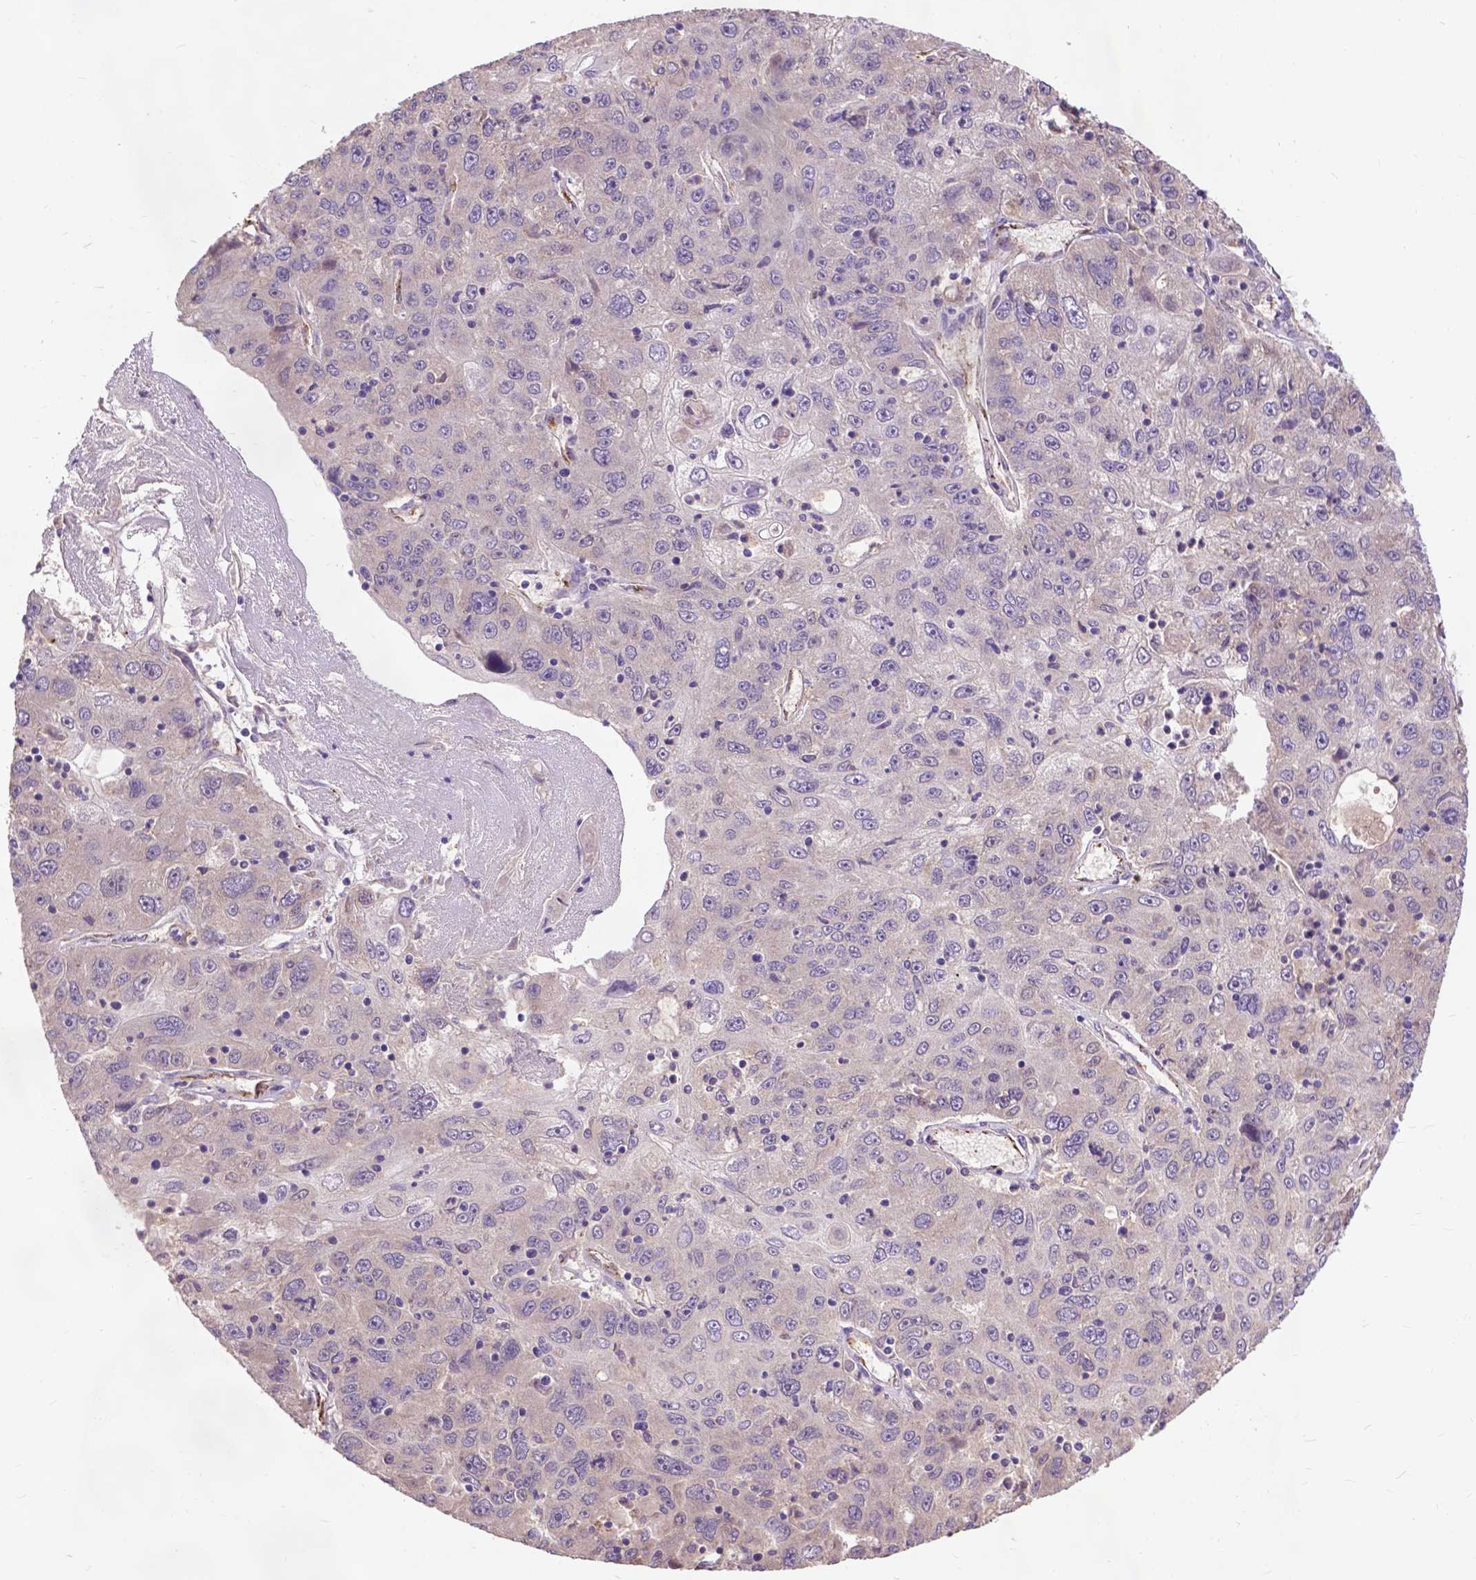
{"staining": {"intensity": "negative", "quantity": "none", "location": "none"}, "tissue": "stomach cancer", "cell_type": "Tumor cells", "image_type": "cancer", "snomed": [{"axis": "morphology", "description": "Adenocarcinoma, NOS"}, {"axis": "topography", "description": "Stomach"}], "caption": "Image shows no protein staining in tumor cells of stomach adenocarcinoma tissue.", "gene": "ZNF337", "patient": {"sex": "male", "age": 56}}